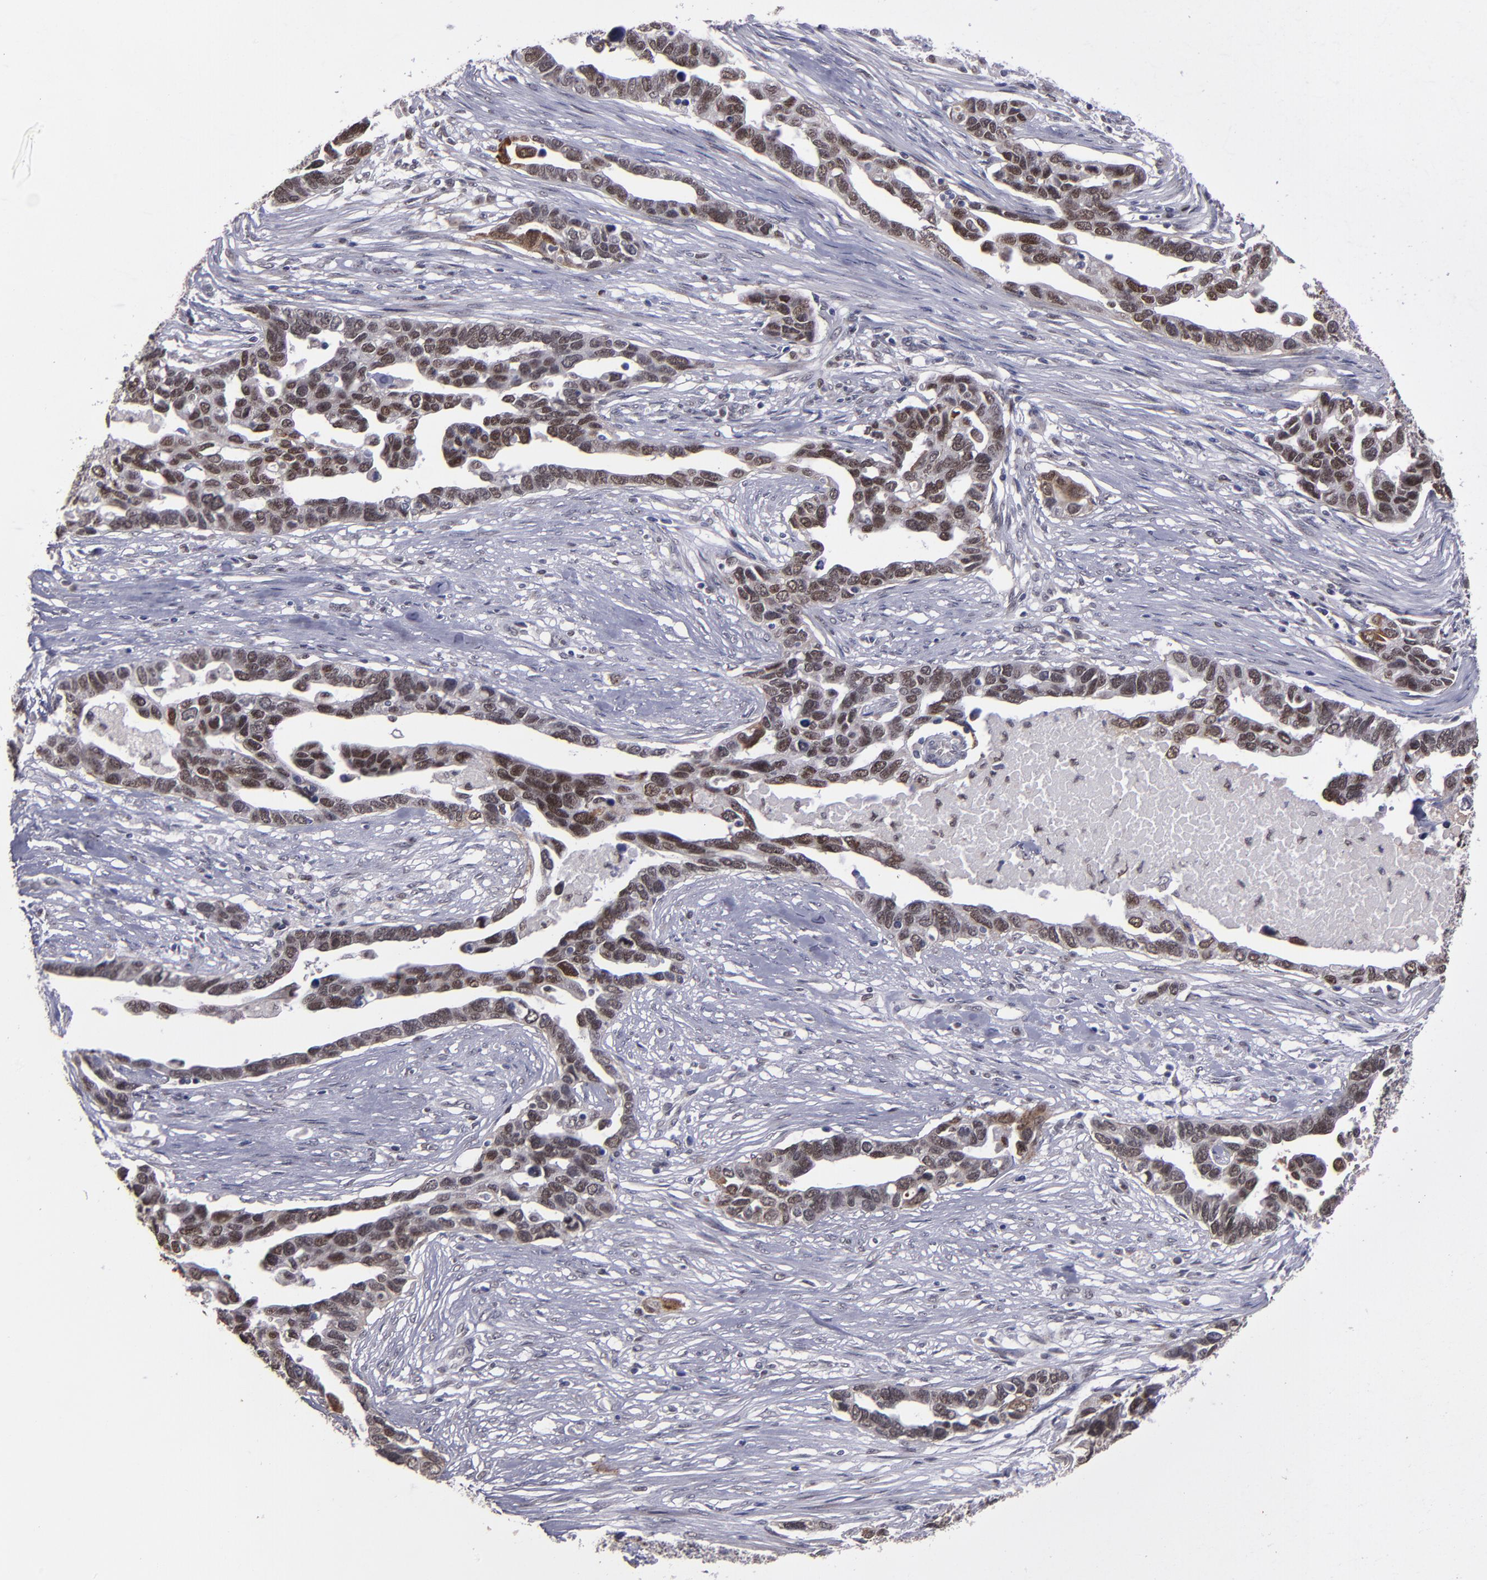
{"staining": {"intensity": "moderate", "quantity": ">75%", "location": "nuclear"}, "tissue": "ovarian cancer", "cell_type": "Tumor cells", "image_type": "cancer", "snomed": [{"axis": "morphology", "description": "Cystadenocarcinoma, serous, NOS"}, {"axis": "topography", "description": "Ovary"}], "caption": "Ovarian cancer stained with a protein marker demonstrates moderate staining in tumor cells.", "gene": "RREB1", "patient": {"sex": "female", "age": 54}}